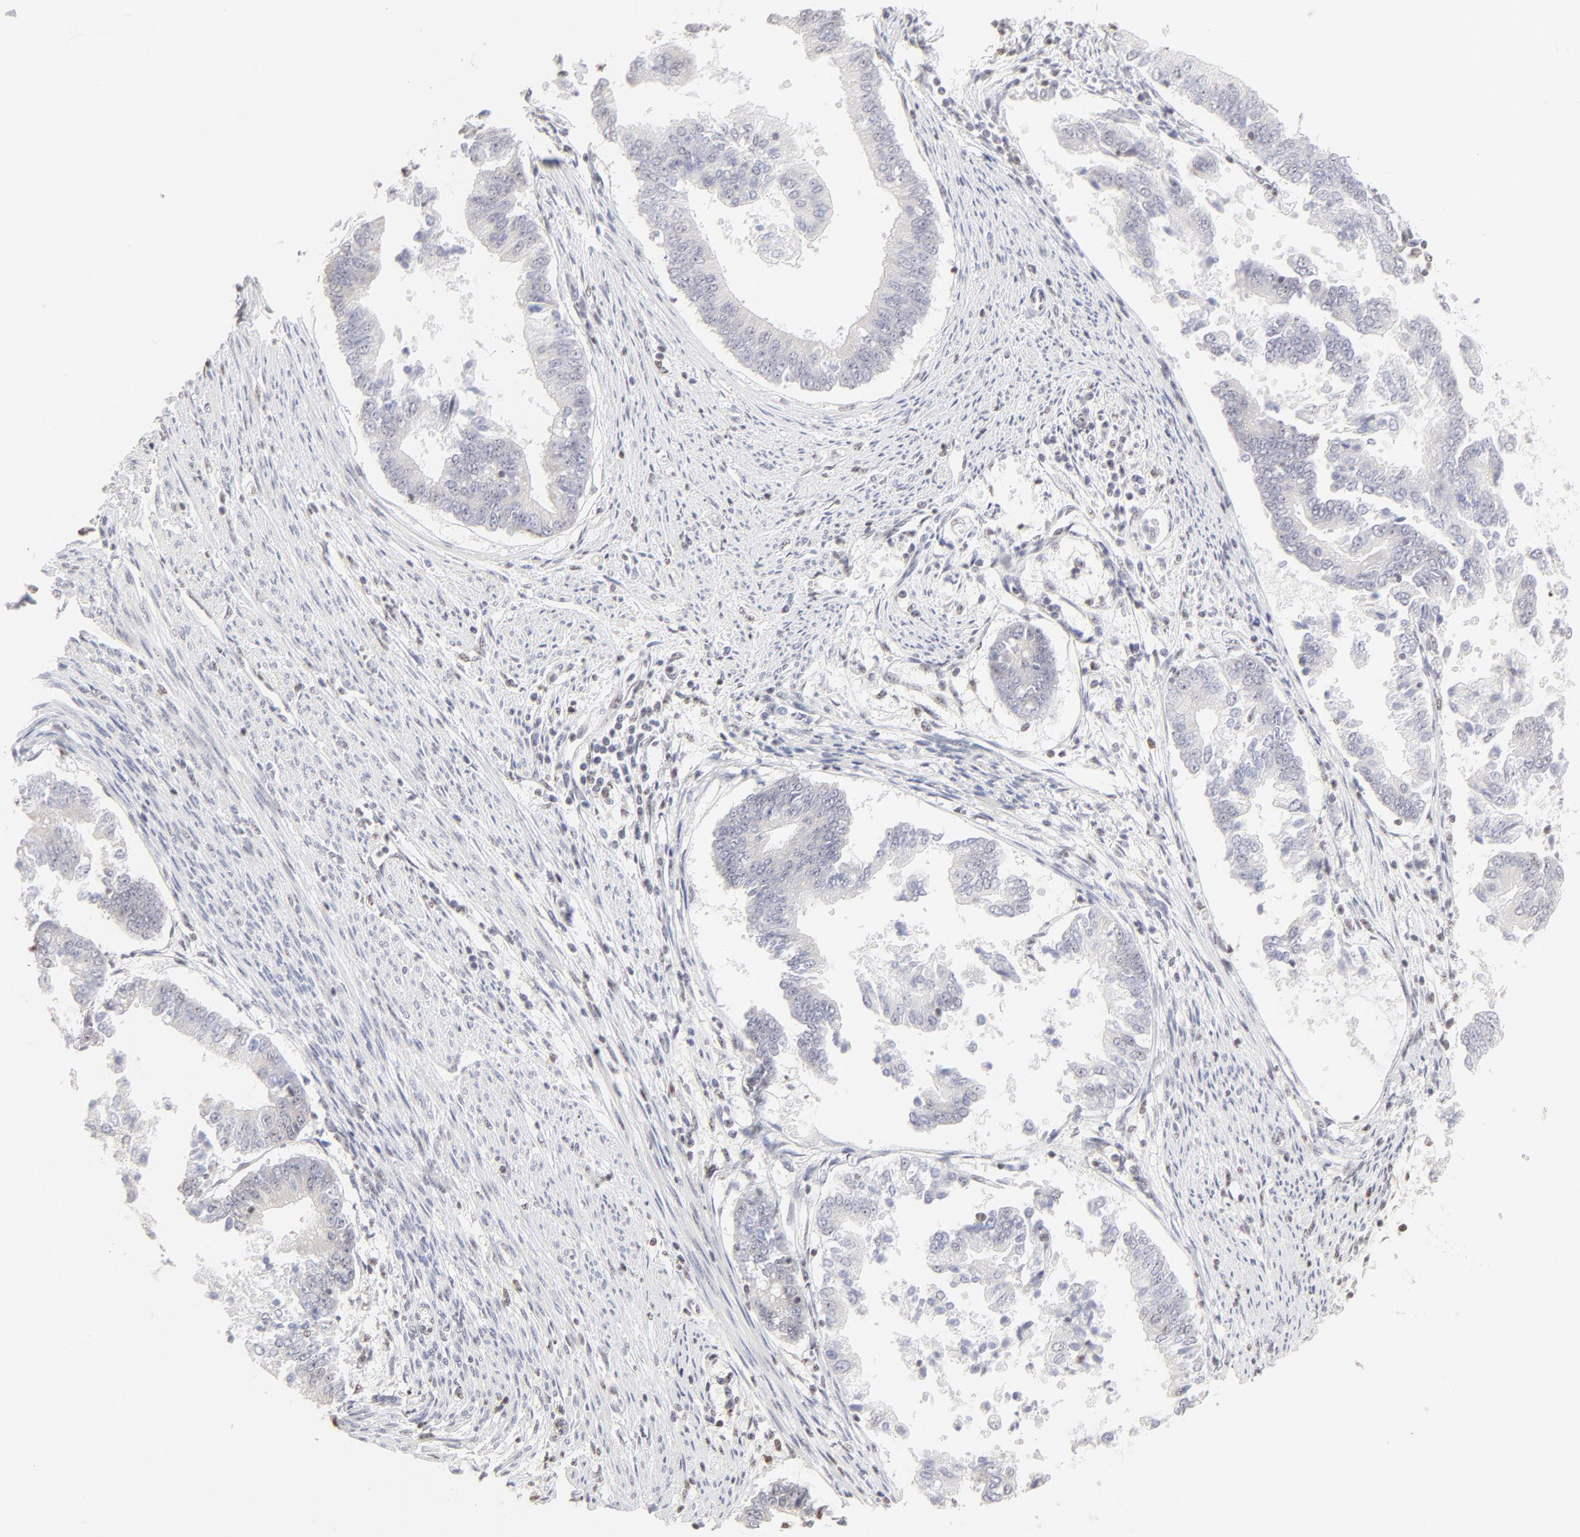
{"staining": {"intensity": "negative", "quantity": "none", "location": "none"}, "tissue": "endometrial cancer", "cell_type": "Tumor cells", "image_type": "cancer", "snomed": [{"axis": "morphology", "description": "Adenocarcinoma, NOS"}, {"axis": "topography", "description": "Endometrium"}], "caption": "Image shows no protein positivity in tumor cells of endometrial cancer (adenocarcinoma) tissue.", "gene": "NFIL3", "patient": {"sex": "female", "age": 63}}